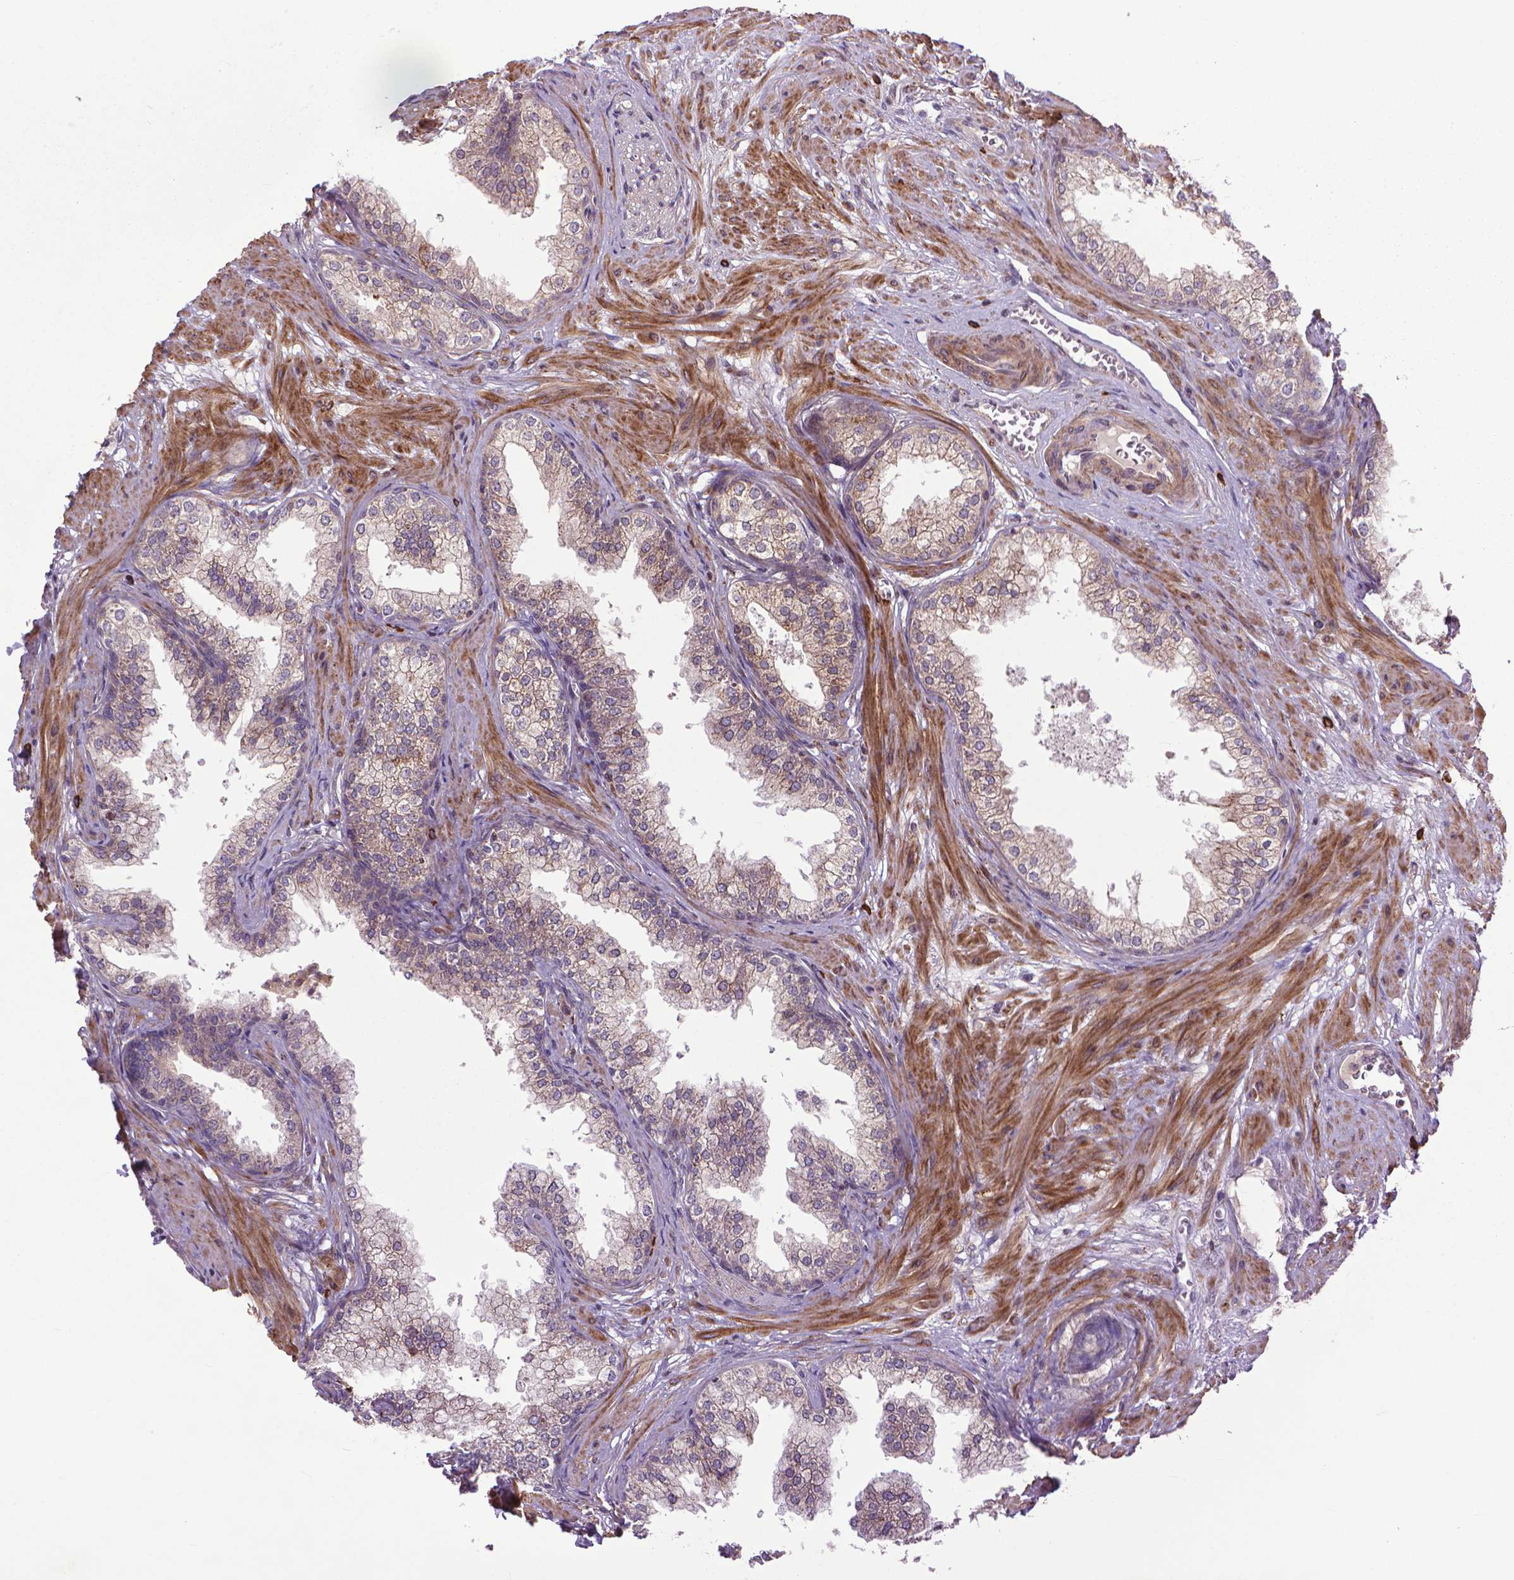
{"staining": {"intensity": "moderate", "quantity": ">75%", "location": "cytoplasmic/membranous"}, "tissue": "prostate", "cell_type": "Glandular cells", "image_type": "normal", "snomed": [{"axis": "morphology", "description": "Normal tissue, NOS"}, {"axis": "topography", "description": "Prostate"}], "caption": "IHC micrograph of unremarkable prostate: human prostate stained using immunohistochemistry (IHC) demonstrates medium levels of moderate protein expression localized specifically in the cytoplasmic/membranous of glandular cells, appearing as a cytoplasmic/membranous brown color.", "gene": "MYH14", "patient": {"sex": "male", "age": 79}}